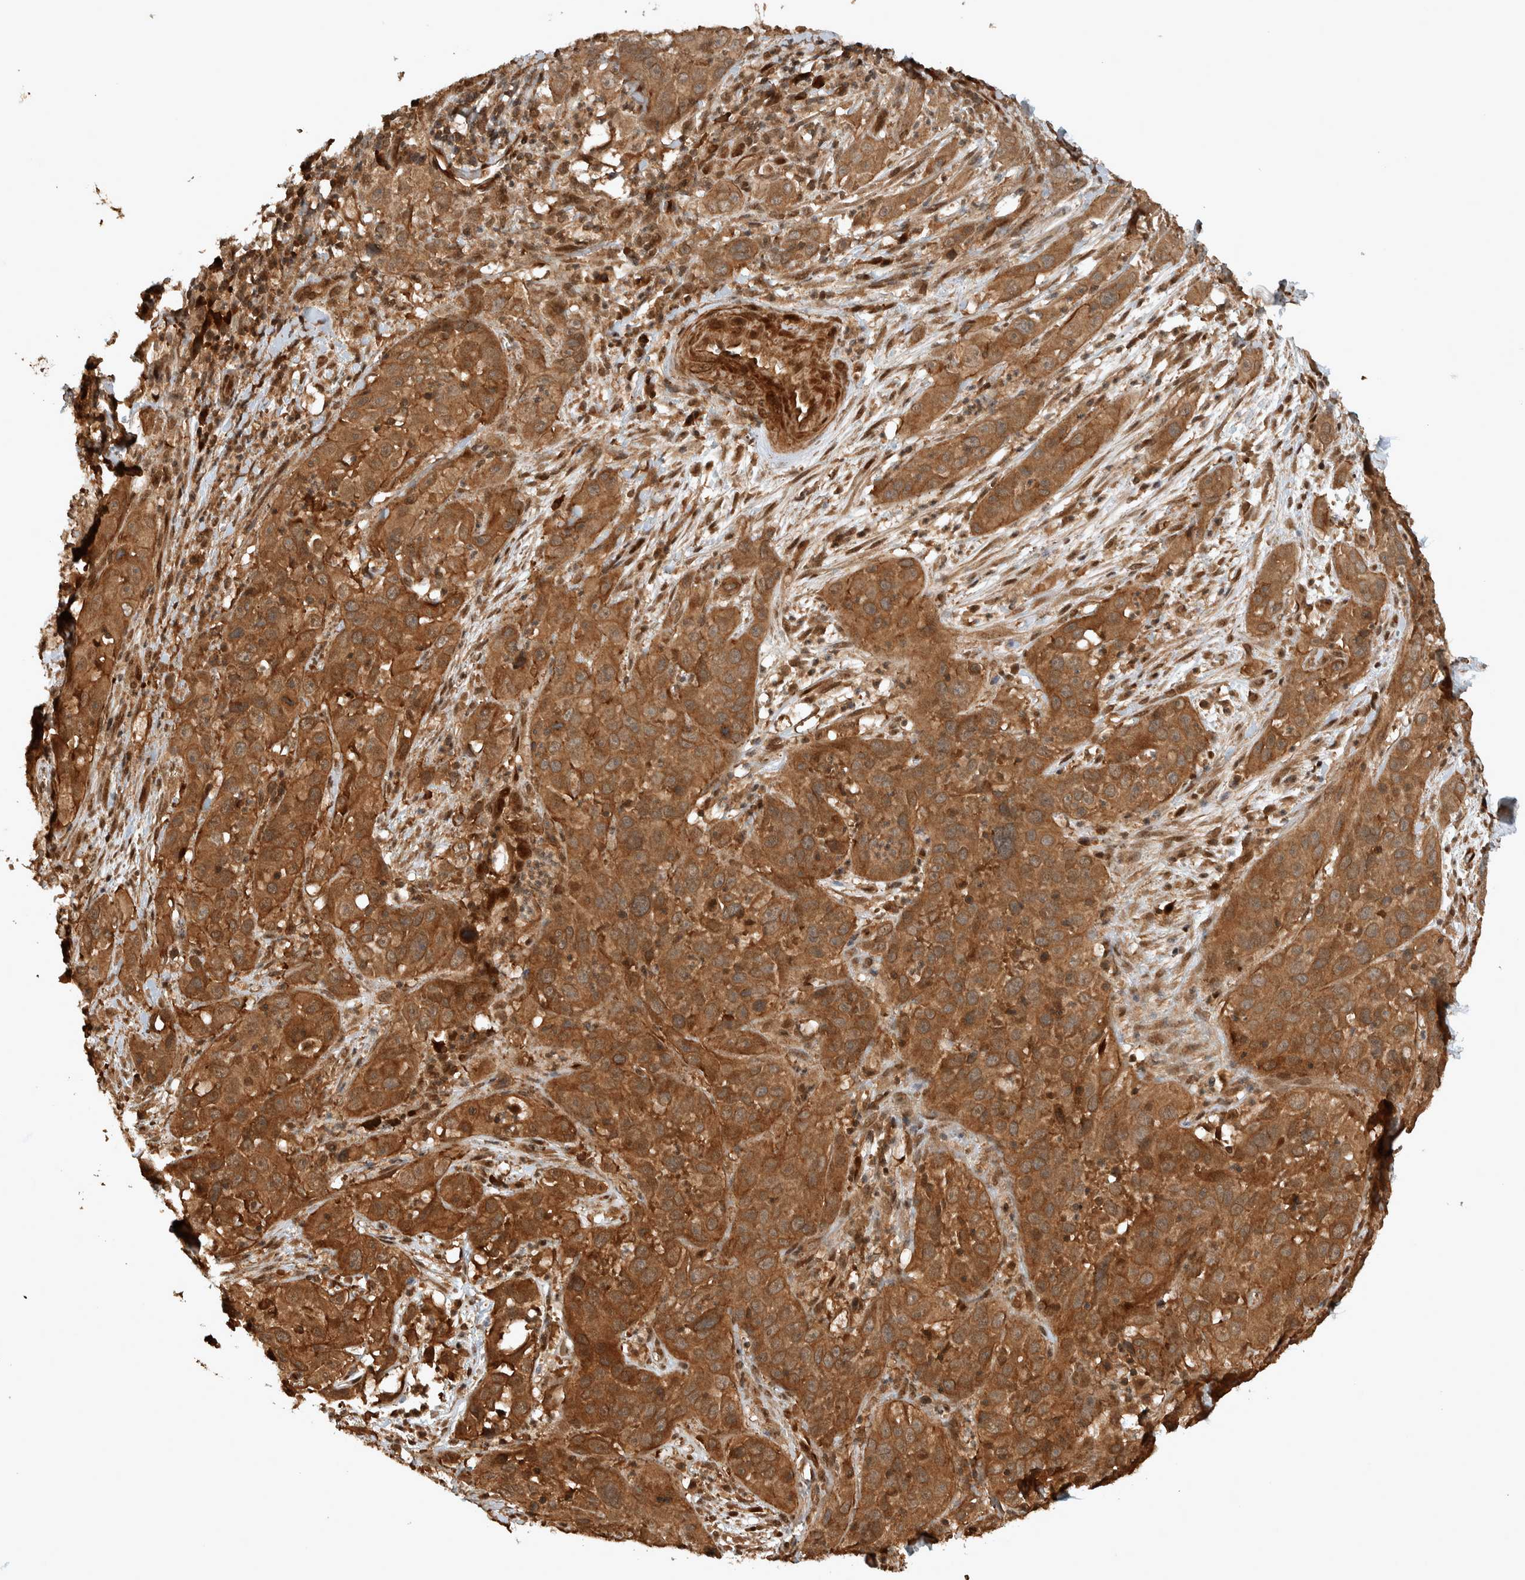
{"staining": {"intensity": "moderate", "quantity": ">75%", "location": "cytoplasmic/membranous"}, "tissue": "cervical cancer", "cell_type": "Tumor cells", "image_type": "cancer", "snomed": [{"axis": "morphology", "description": "Squamous cell carcinoma, NOS"}, {"axis": "topography", "description": "Cervix"}], "caption": "Tumor cells display medium levels of moderate cytoplasmic/membranous positivity in approximately >75% of cells in human squamous cell carcinoma (cervical).", "gene": "CNTROB", "patient": {"sex": "female", "age": 32}}